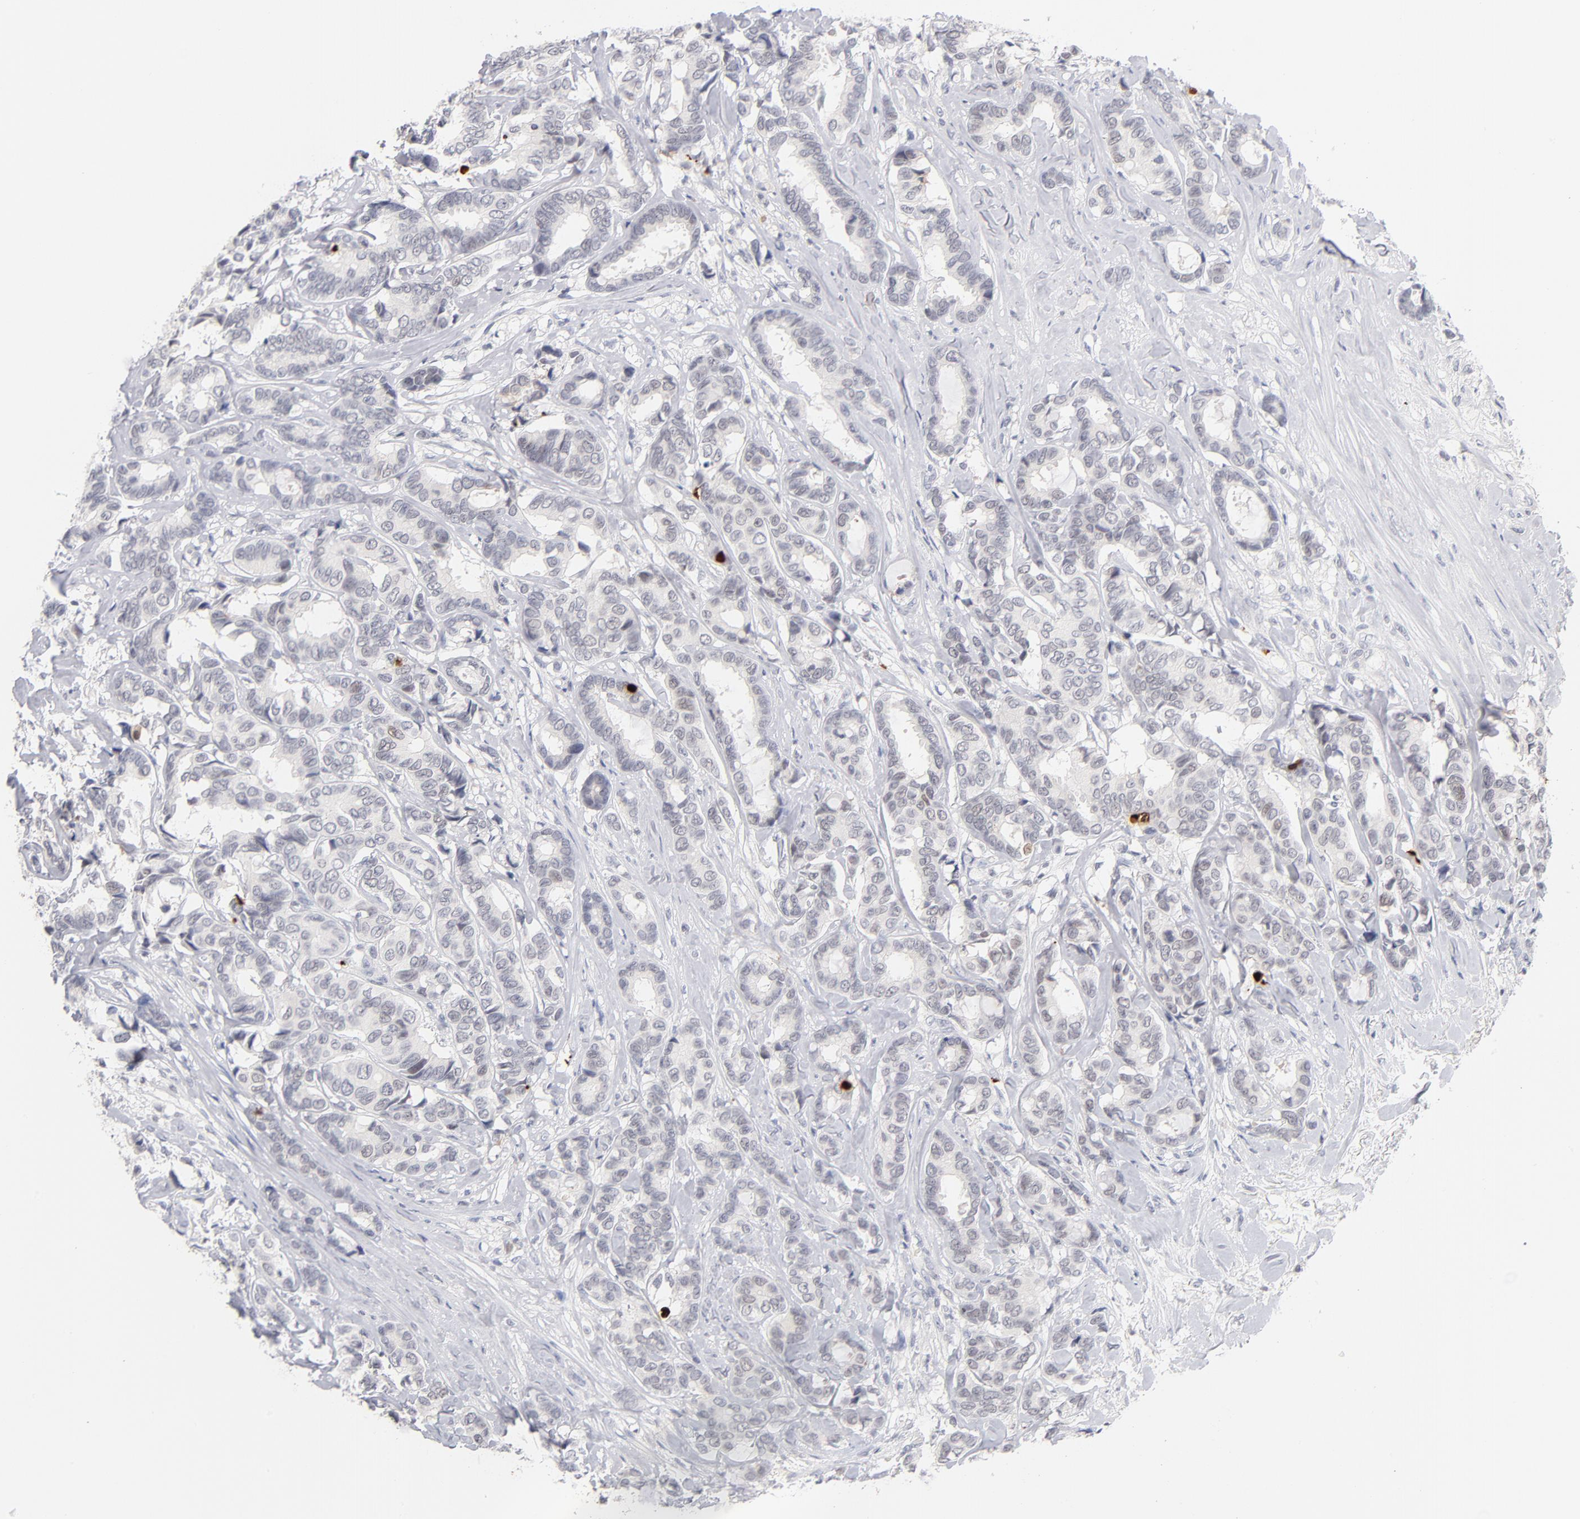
{"staining": {"intensity": "negative", "quantity": "none", "location": "none"}, "tissue": "breast cancer", "cell_type": "Tumor cells", "image_type": "cancer", "snomed": [{"axis": "morphology", "description": "Duct carcinoma"}, {"axis": "topography", "description": "Breast"}], "caption": "An immunohistochemistry (IHC) micrograph of breast cancer is shown. There is no staining in tumor cells of breast cancer. Brightfield microscopy of immunohistochemistry stained with DAB (brown) and hematoxylin (blue), captured at high magnification.", "gene": "PARP1", "patient": {"sex": "female", "age": 87}}